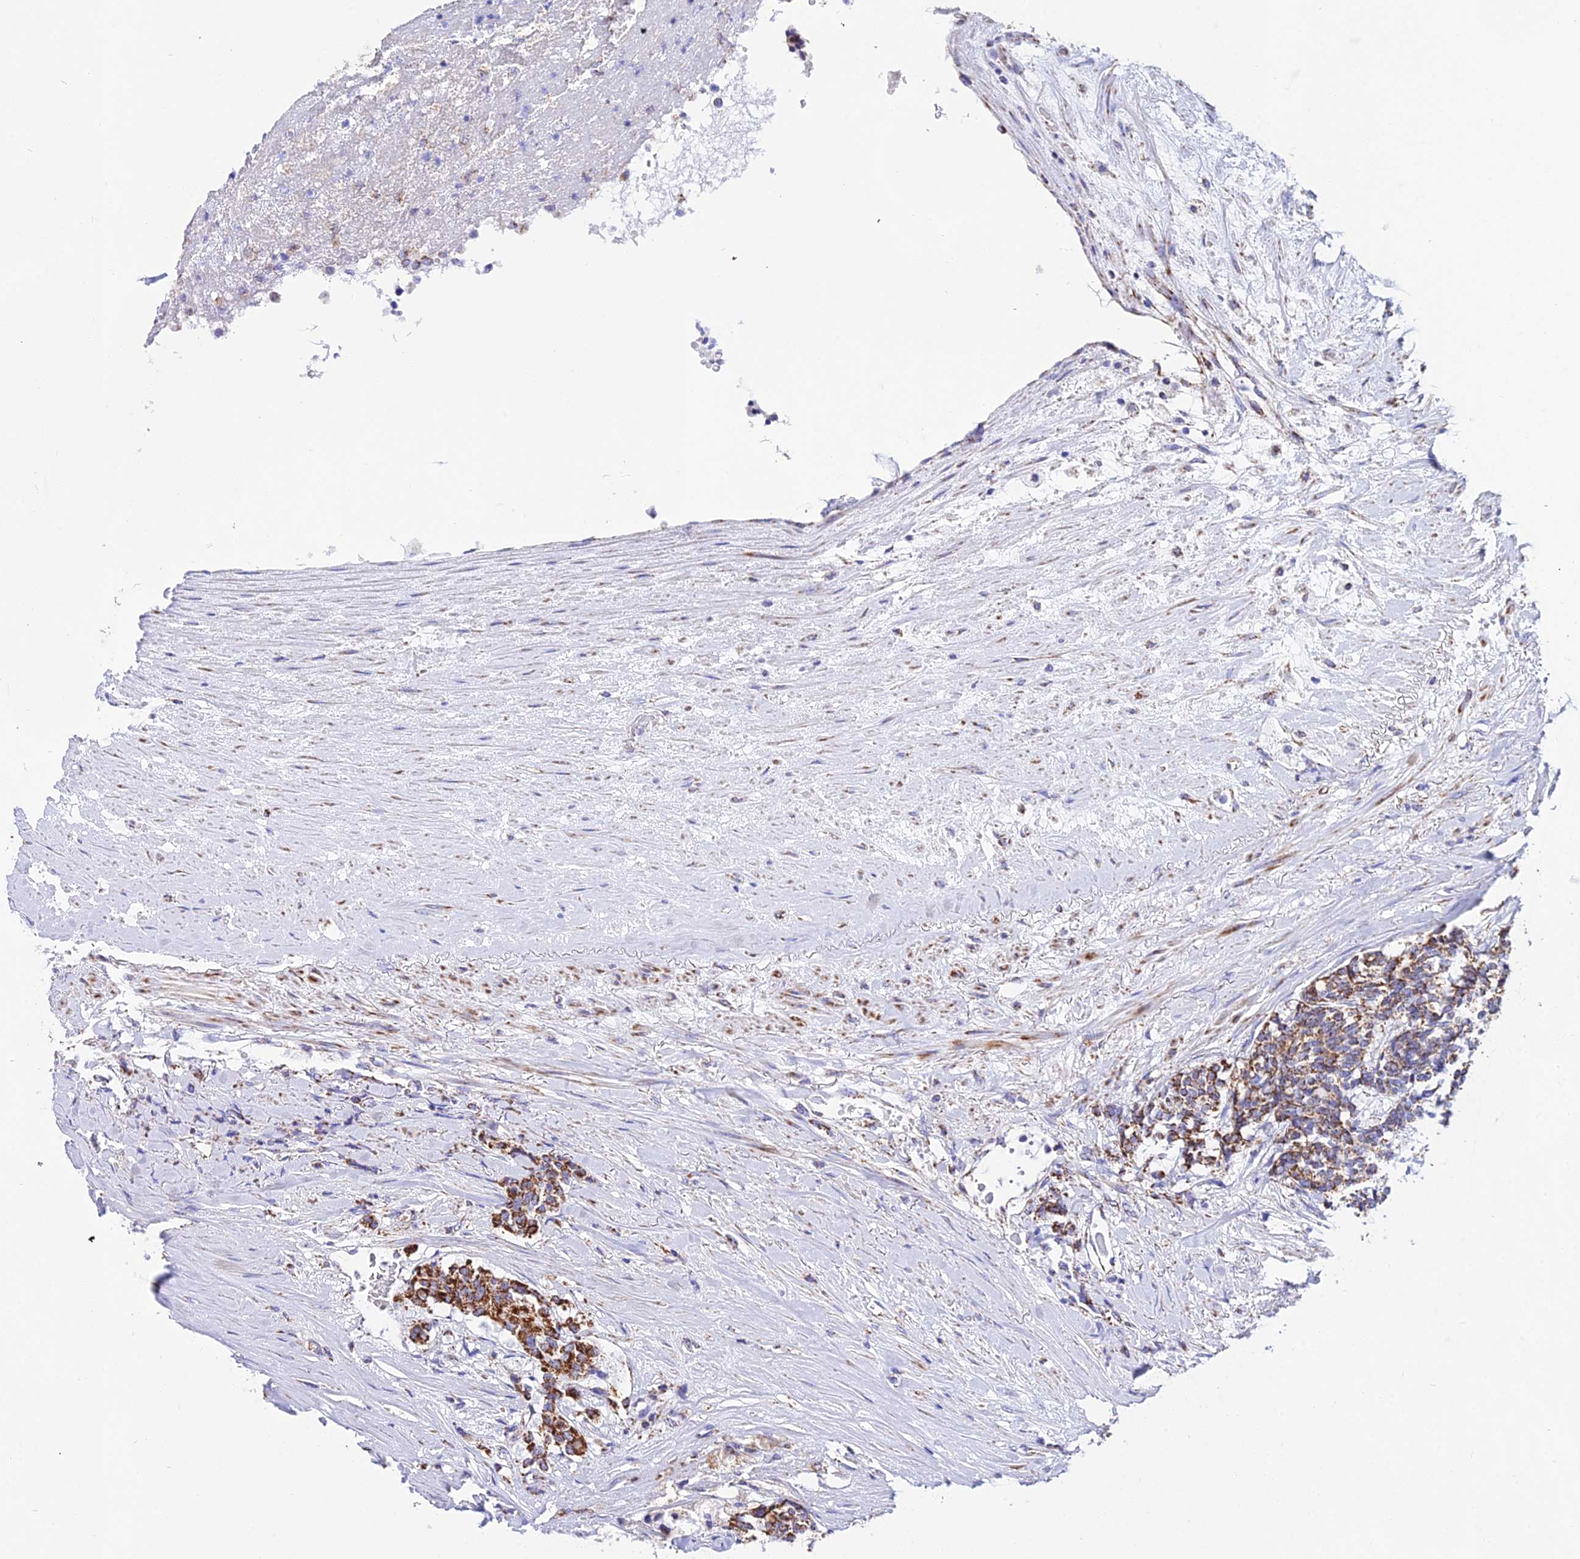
{"staining": {"intensity": "moderate", "quantity": ">75%", "location": "cytoplasmic/membranous"}, "tissue": "carcinoid", "cell_type": "Tumor cells", "image_type": "cancer", "snomed": [{"axis": "morphology", "description": "Carcinoid, malignant, NOS"}, {"axis": "topography", "description": "Pancreas"}], "caption": "DAB immunohistochemical staining of malignant carcinoid reveals moderate cytoplasmic/membranous protein staining in about >75% of tumor cells. (IHC, brightfield microscopy, high magnification).", "gene": "ATP5PD", "patient": {"sex": "female", "age": 54}}